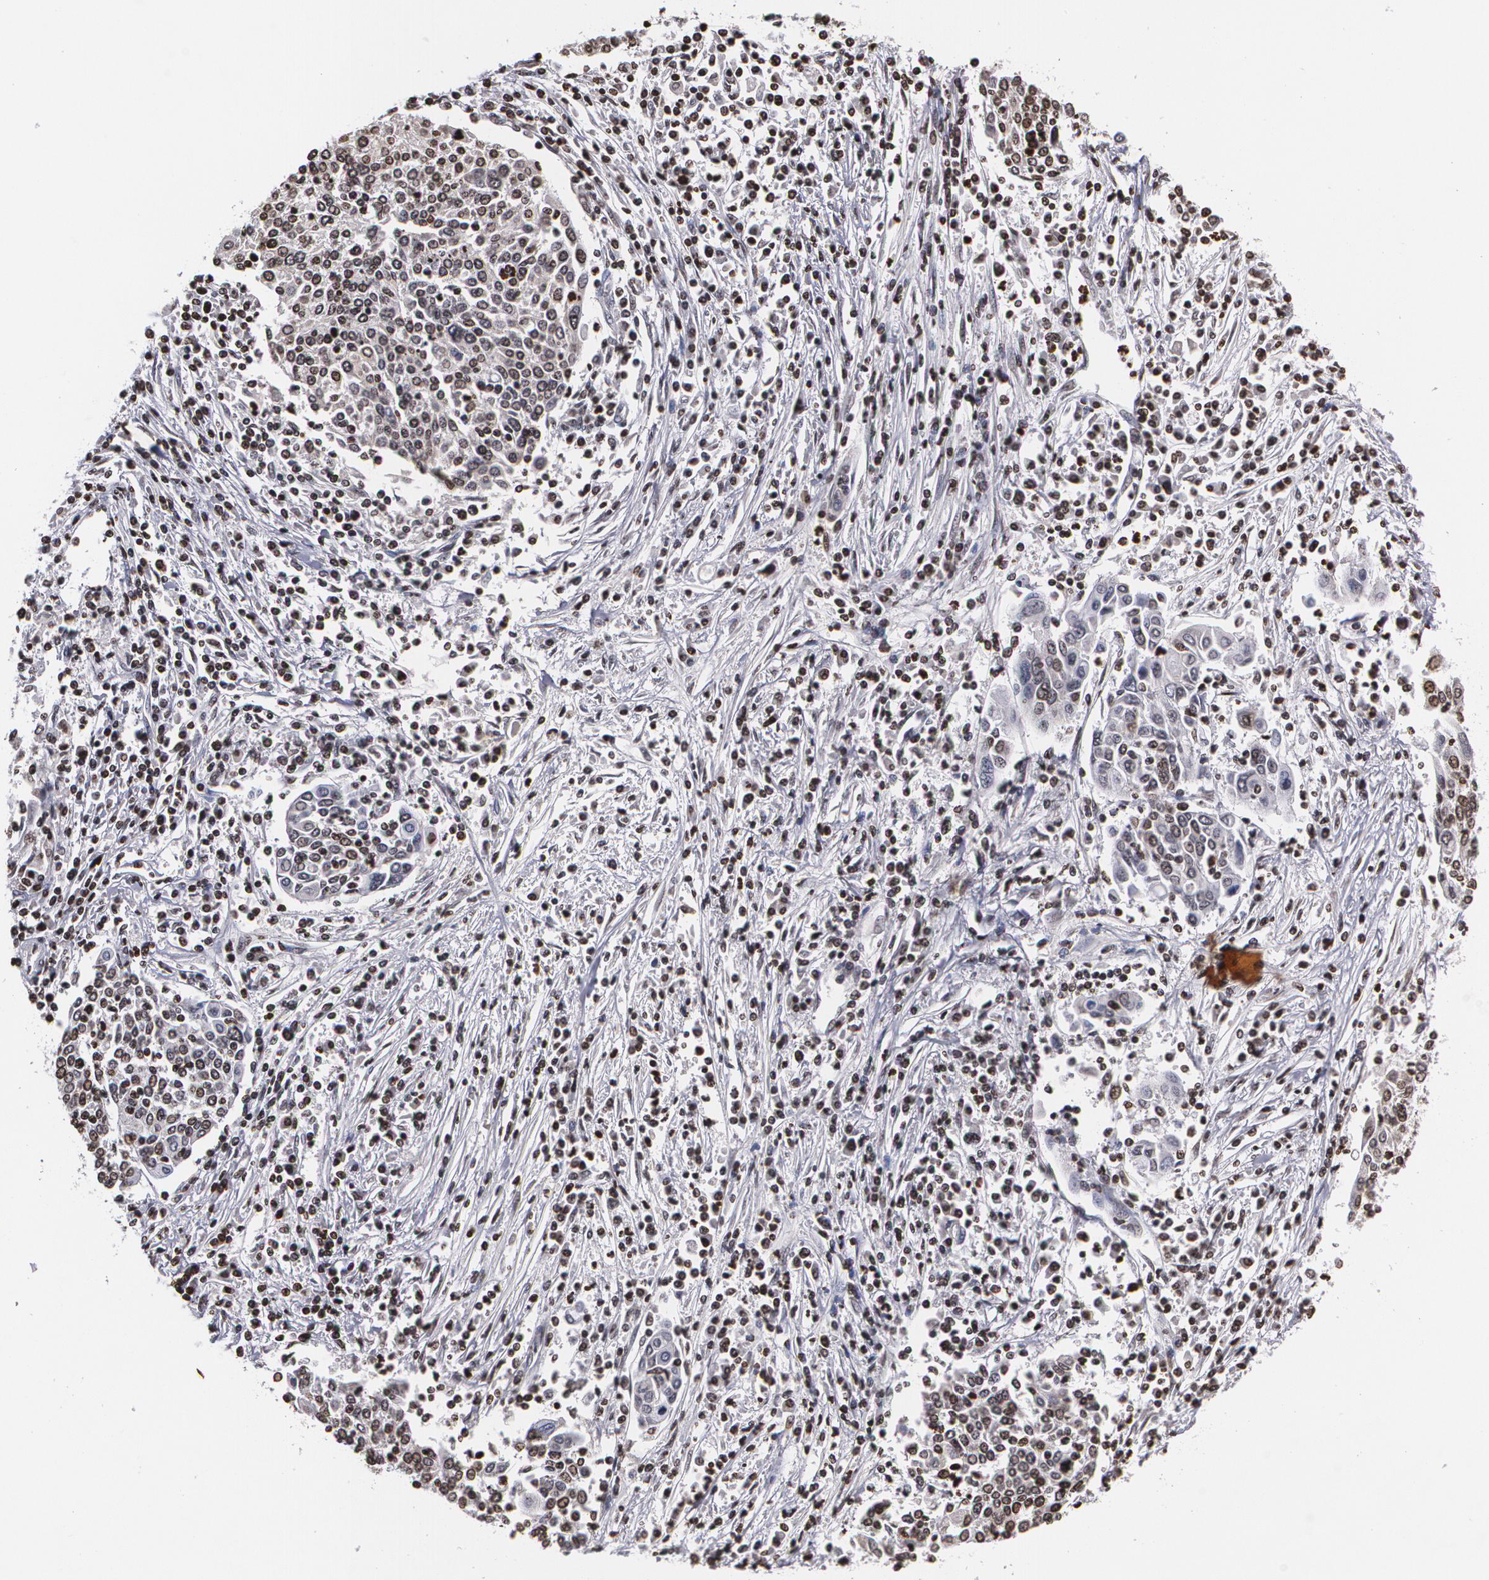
{"staining": {"intensity": "negative", "quantity": "none", "location": "none"}, "tissue": "cervical cancer", "cell_type": "Tumor cells", "image_type": "cancer", "snomed": [{"axis": "morphology", "description": "Squamous cell carcinoma, NOS"}, {"axis": "topography", "description": "Cervix"}], "caption": "Human squamous cell carcinoma (cervical) stained for a protein using immunohistochemistry (IHC) exhibits no staining in tumor cells.", "gene": "MVP", "patient": {"sex": "female", "age": 40}}